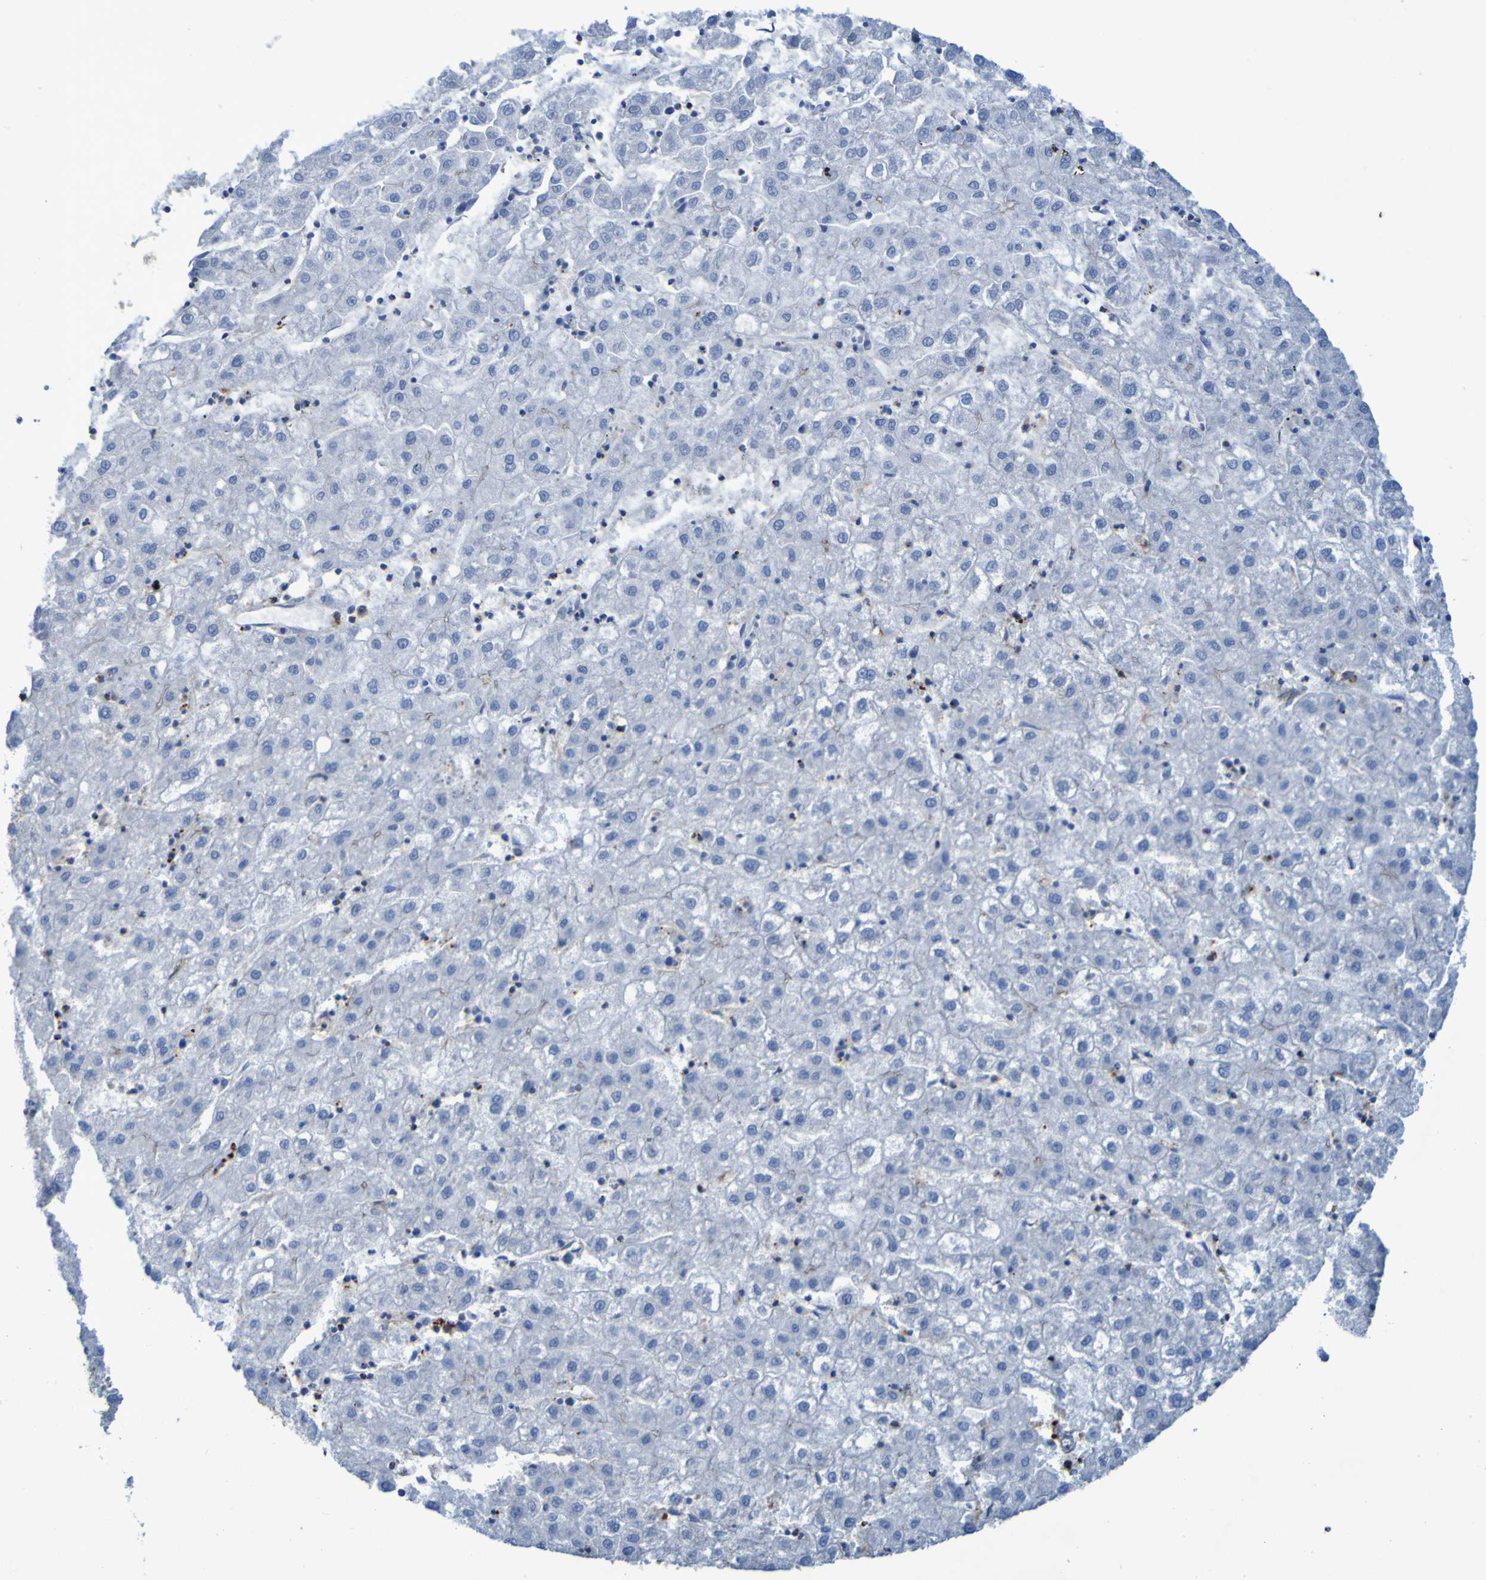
{"staining": {"intensity": "negative", "quantity": "none", "location": "none"}, "tissue": "liver cancer", "cell_type": "Tumor cells", "image_type": "cancer", "snomed": [{"axis": "morphology", "description": "Carcinoma, Hepatocellular, NOS"}, {"axis": "topography", "description": "Liver"}], "caption": "There is no significant positivity in tumor cells of liver hepatocellular carcinoma.", "gene": "RNF182", "patient": {"sex": "male", "age": 72}}